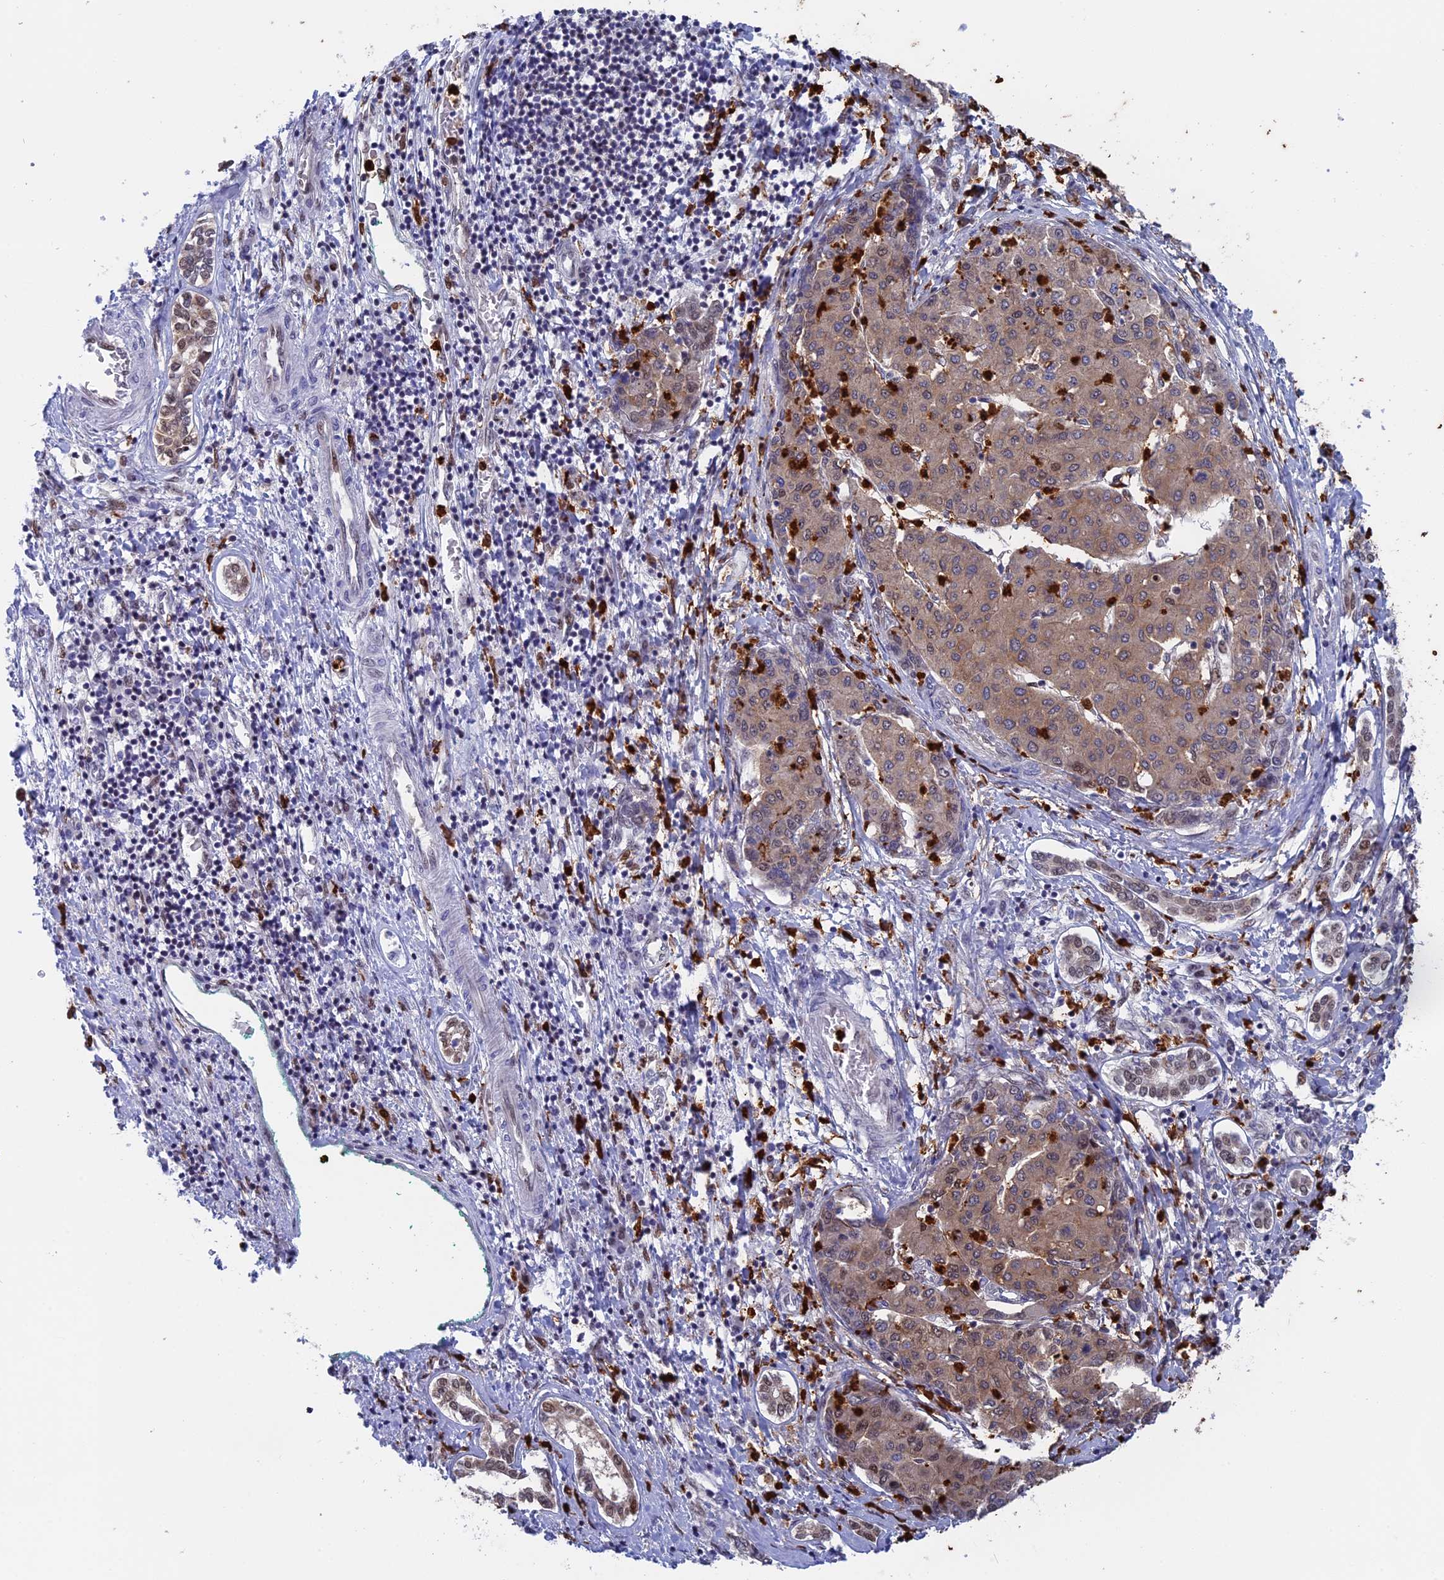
{"staining": {"intensity": "weak", "quantity": ">75%", "location": "cytoplasmic/membranous"}, "tissue": "liver cancer", "cell_type": "Tumor cells", "image_type": "cancer", "snomed": [{"axis": "morphology", "description": "Carcinoma, Hepatocellular, NOS"}, {"axis": "topography", "description": "Liver"}], "caption": "Tumor cells reveal low levels of weak cytoplasmic/membranous expression in about >75% of cells in human hepatocellular carcinoma (liver).", "gene": "SLC26A1", "patient": {"sex": "male", "age": 65}}